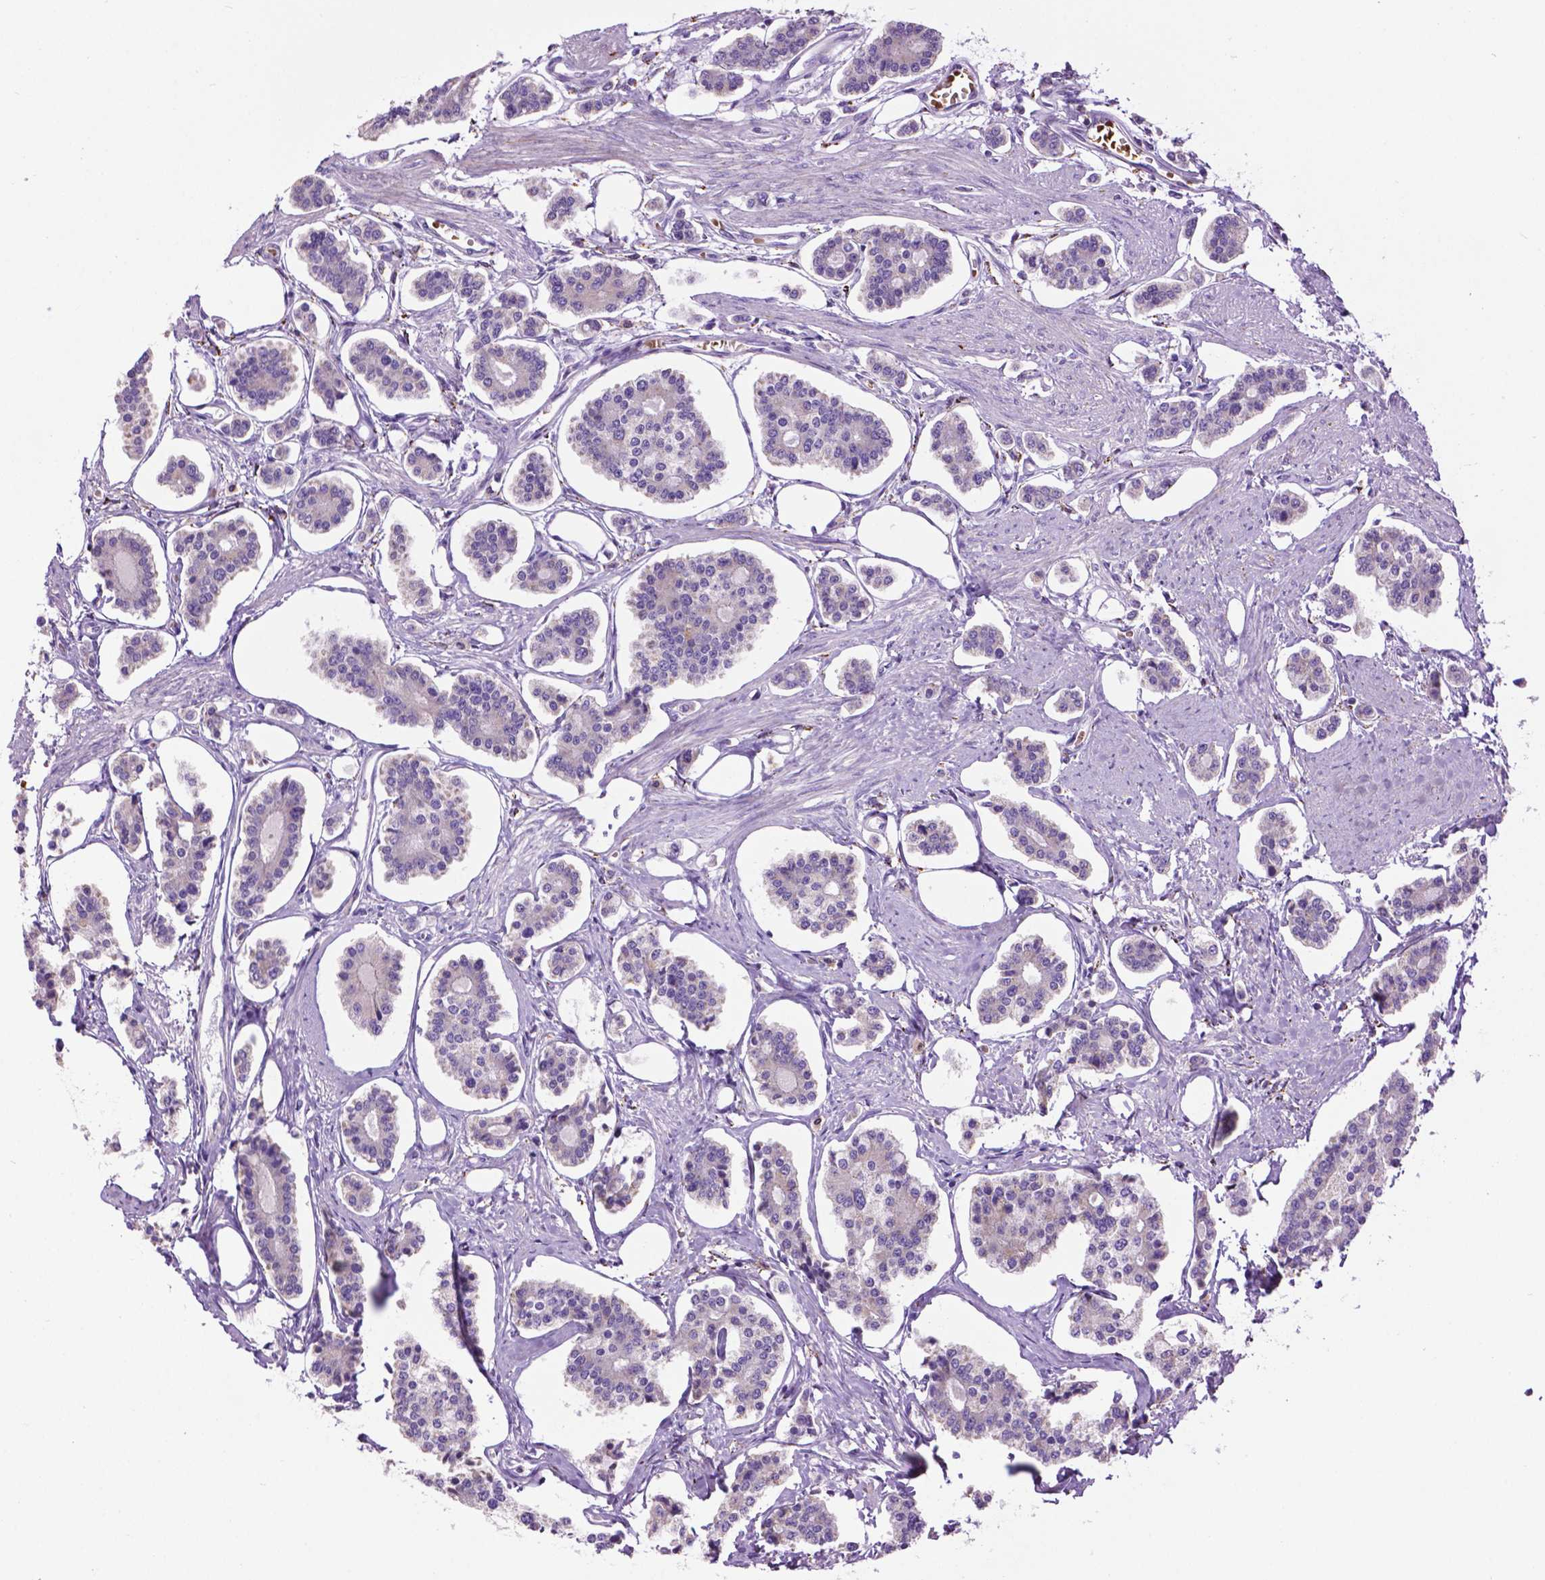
{"staining": {"intensity": "negative", "quantity": "none", "location": "none"}, "tissue": "carcinoid", "cell_type": "Tumor cells", "image_type": "cancer", "snomed": [{"axis": "morphology", "description": "Carcinoid, malignant, NOS"}, {"axis": "topography", "description": "Small intestine"}], "caption": "The photomicrograph displays no staining of tumor cells in carcinoid.", "gene": "TMEM132E", "patient": {"sex": "female", "age": 65}}